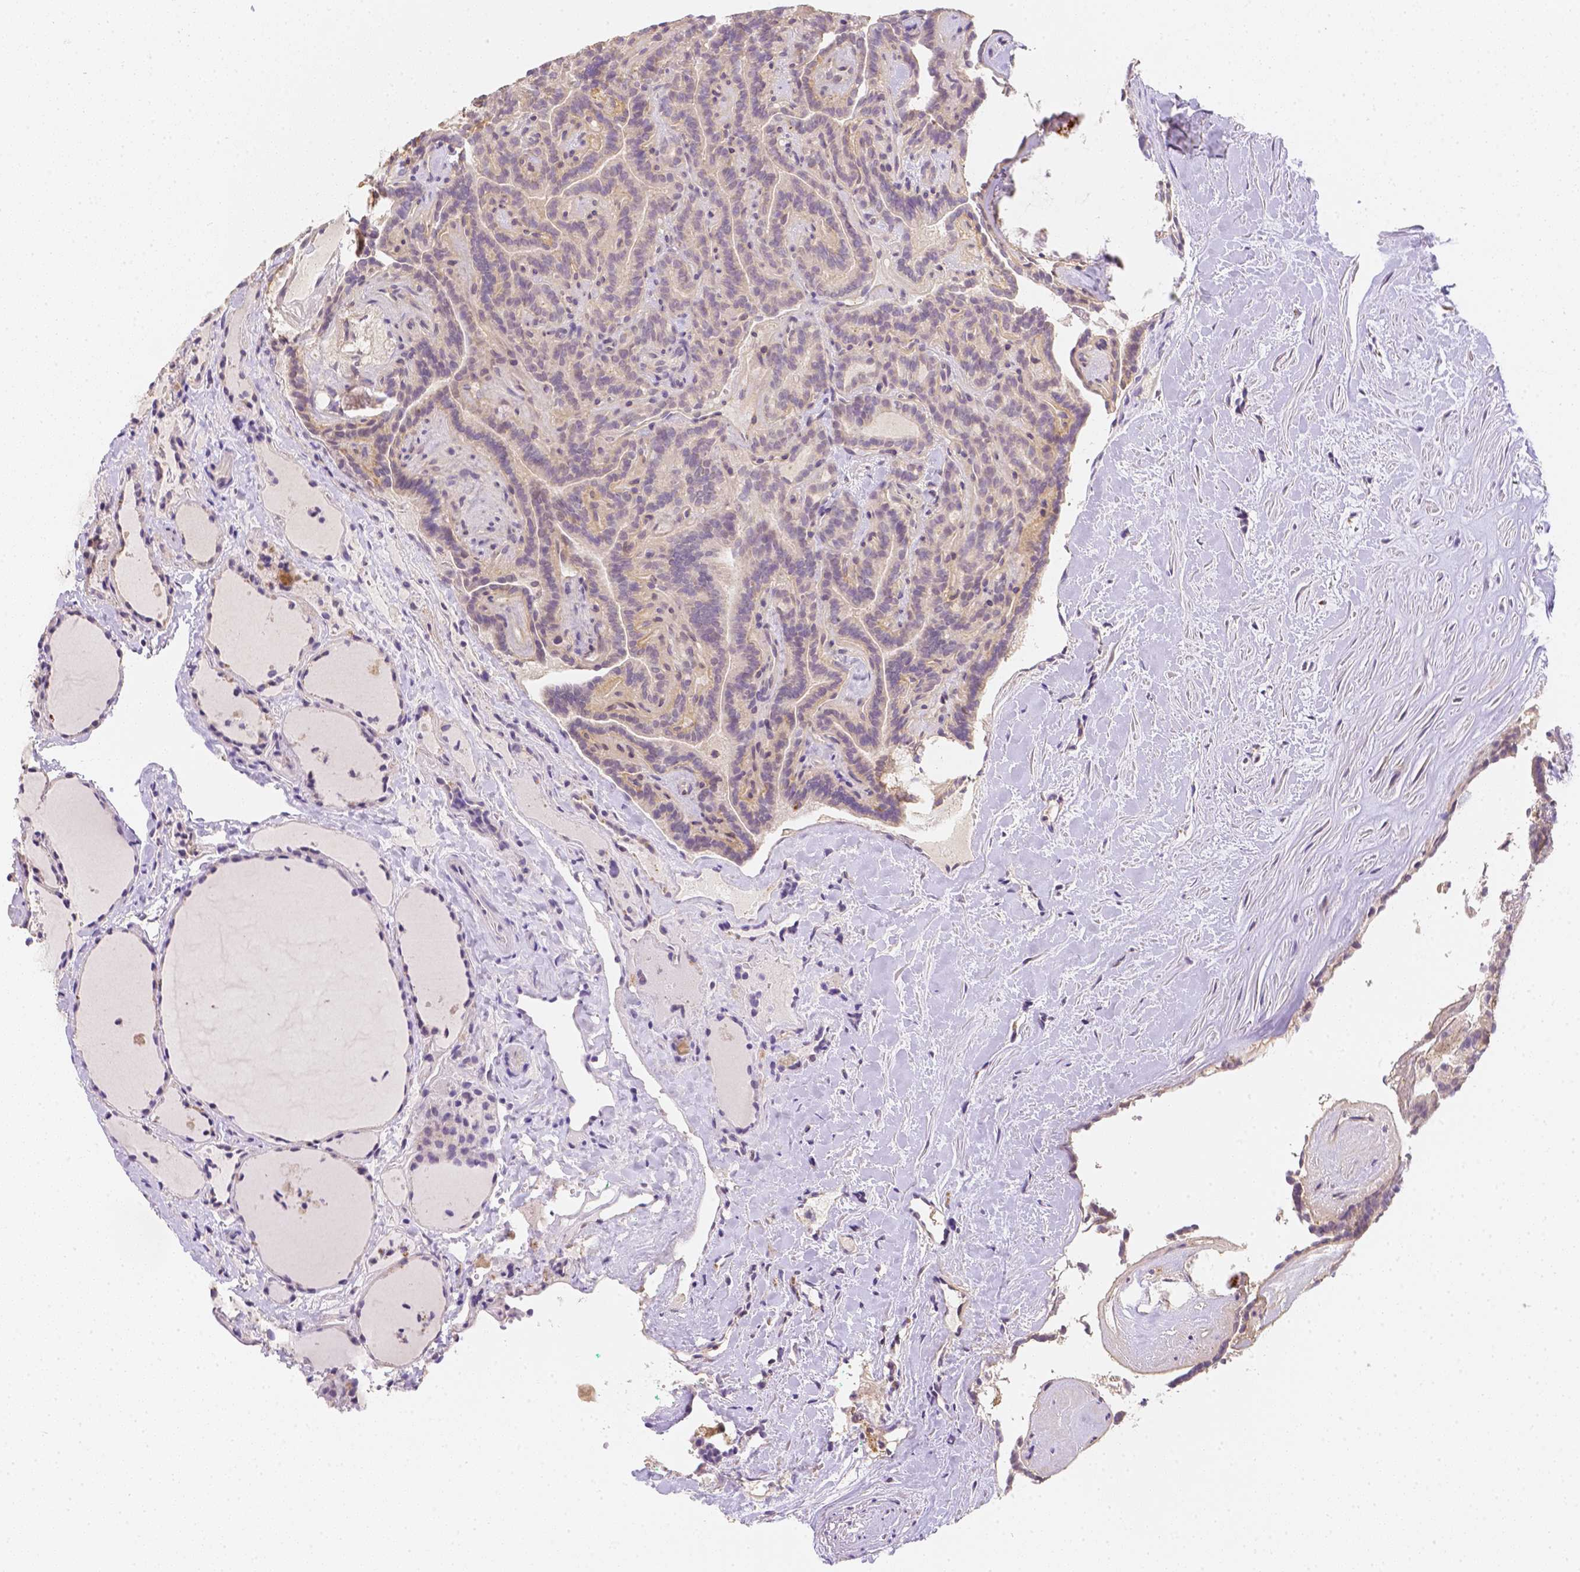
{"staining": {"intensity": "negative", "quantity": "none", "location": "none"}, "tissue": "thyroid cancer", "cell_type": "Tumor cells", "image_type": "cancer", "snomed": [{"axis": "morphology", "description": "Papillary adenocarcinoma, NOS"}, {"axis": "topography", "description": "Thyroid gland"}], "caption": "DAB immunohistochemical staining of thyroid cancer shows no significant staining in tumor cells.", "gene": "C10orf67", "patient": {"sex": "female", "age": 21}}